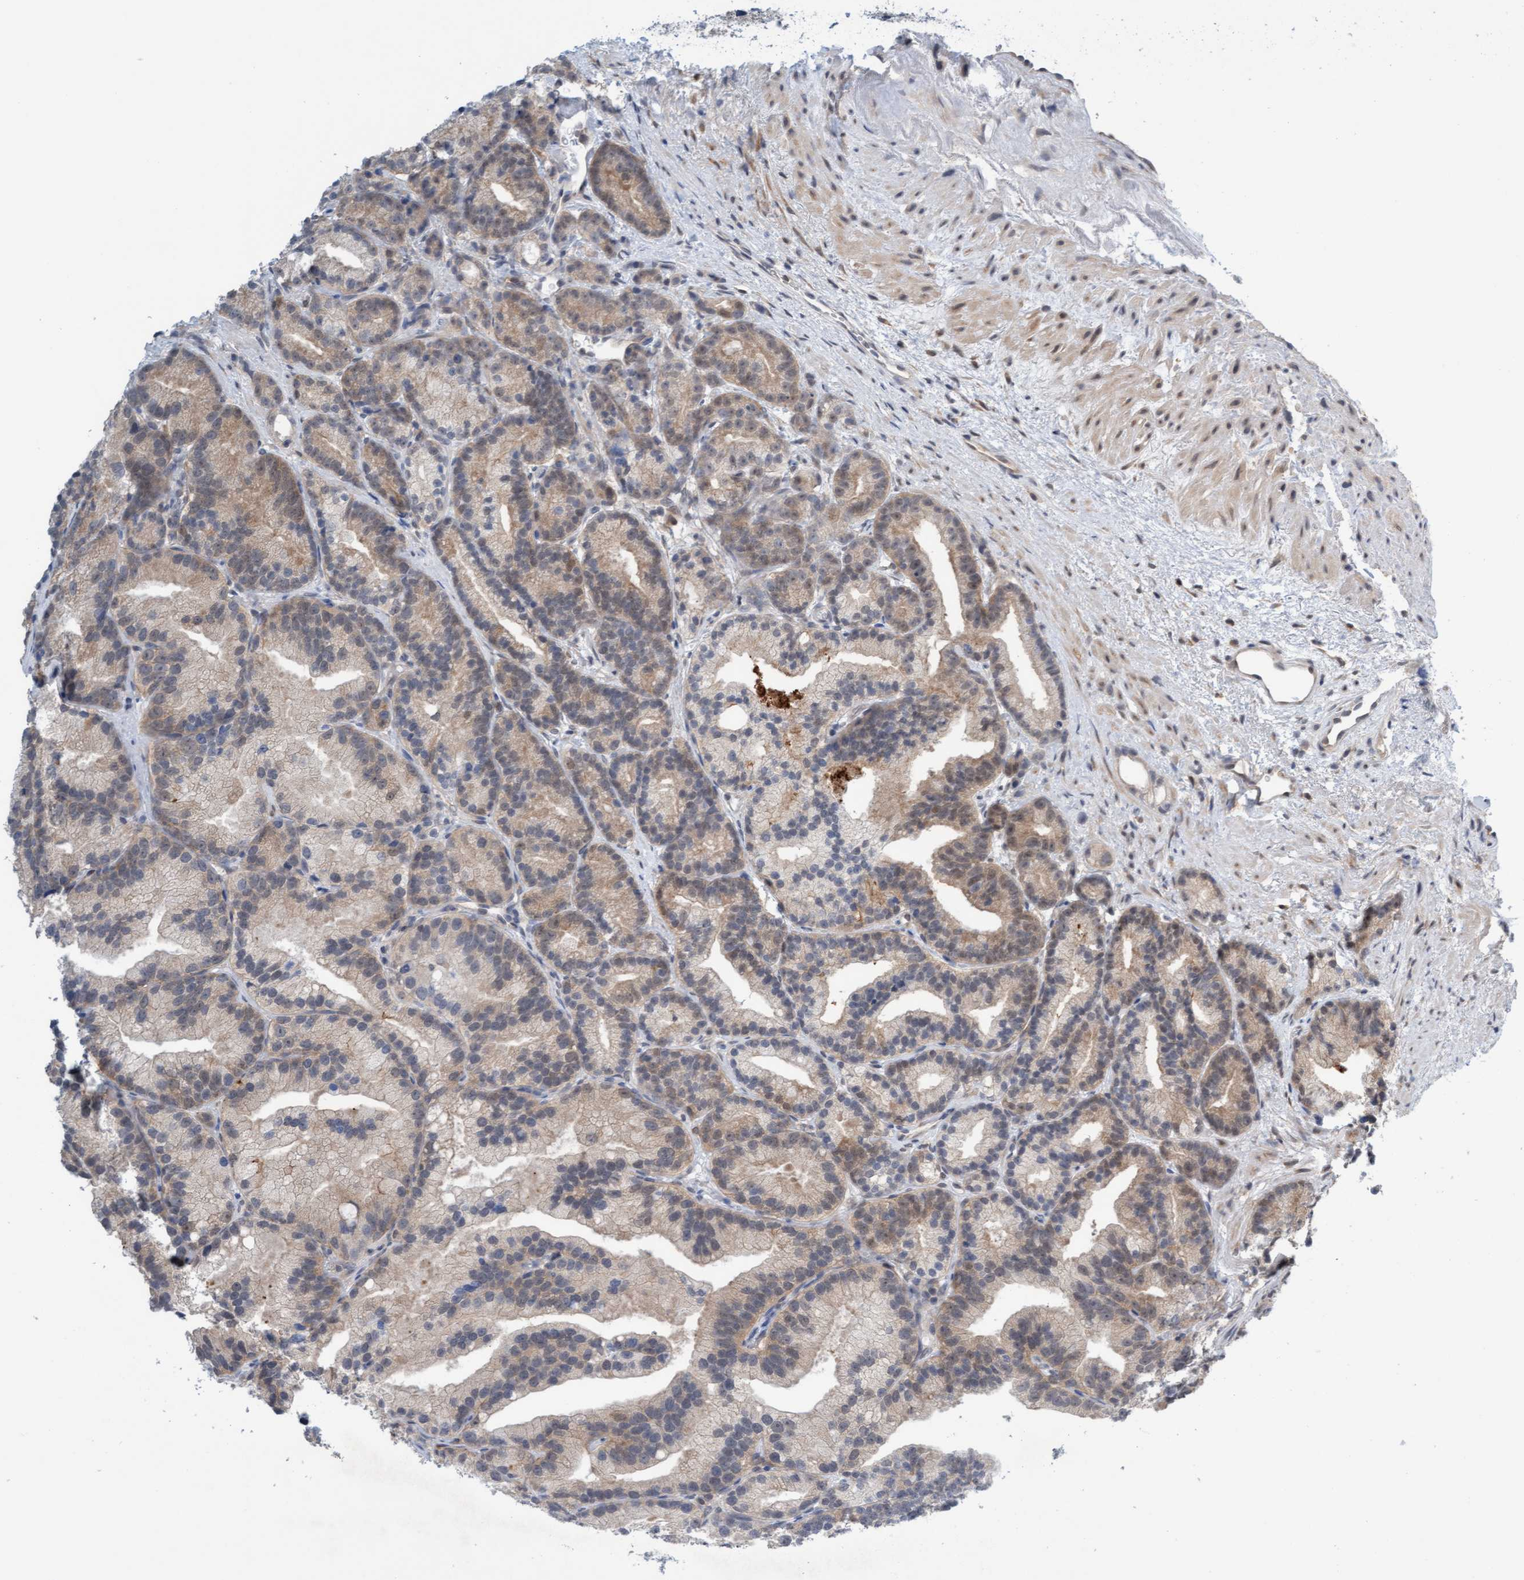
{"staining": {"intensity": "weak", "quantity": ">75%", "location": "cytoplasmic/membranous"}, "tissue": "prostate cancer", "cell_type": "Tumor cells", "image_type": "cancer", "snomed": [{"axis": "morphology", "description": "Adenocarcinoma, Low grade"}, {"axis": "topography", "description": "Prostate"}], "caption": "Brown immunohistochemical staining in prostate cancer (low-grade adenocarcinoma) reveals weak cytoplasmic/membranous expression in about >75% of tumor cells.", "gene": "AMZ2", "patient": {"sex": "male", "age": 89}}